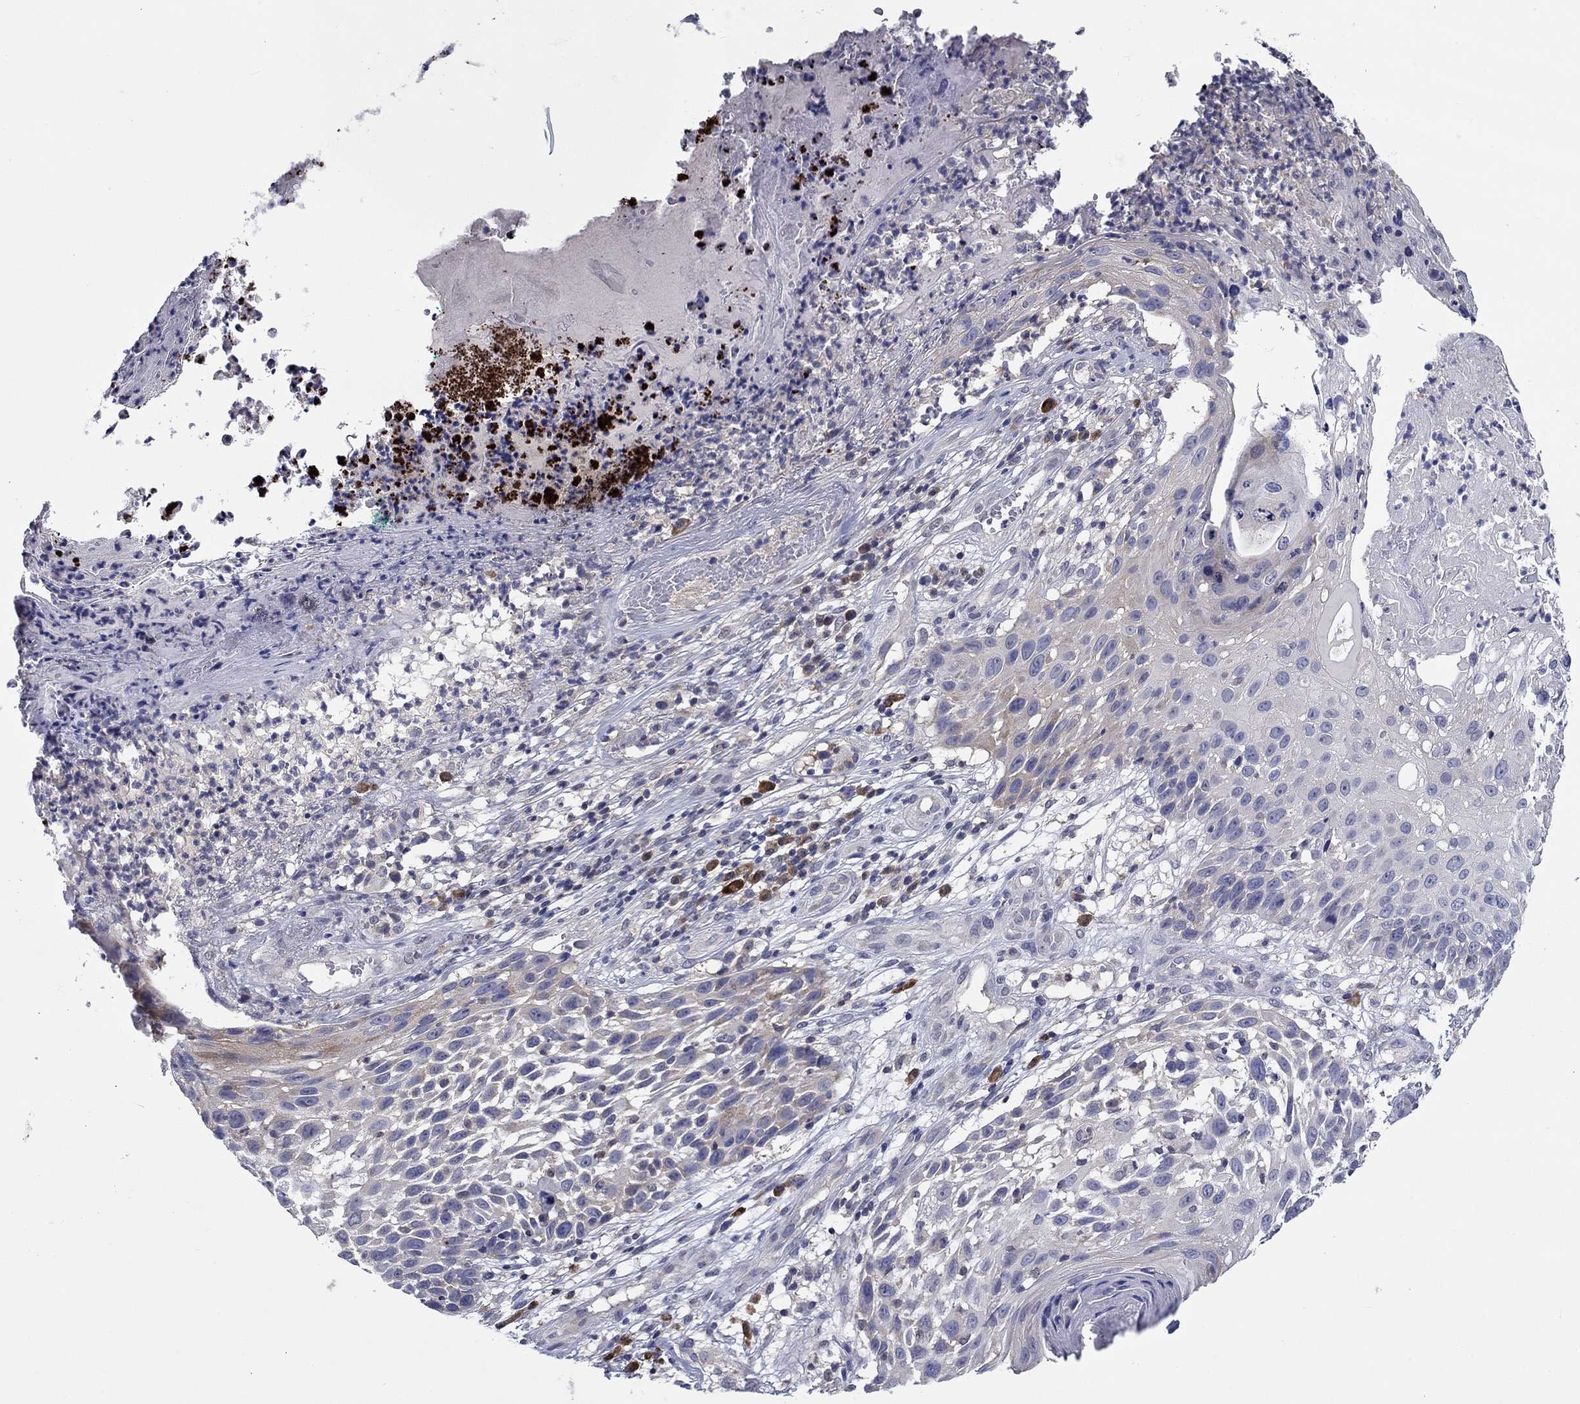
{"staining": {"intensity": "negative", "quantity": "none", "location": "none"}, "tissue": "skin cancer", "cell_type": "Tumor cells", "image_type": "cancer", "snomed": [{"axis": "morphology", "description": "Squamous cell carcinoma, NOS"}, {"axis": "topography", "description": "Skin"}], "caption": "Immunohistochemistry (IHC) image of skin cancer (squamous cell carcinoma) stained for a protein (brown), which displays no expression in tumor cells.", "gene": "POU2F2", "patient": {"sex": "male", "age": 92}}